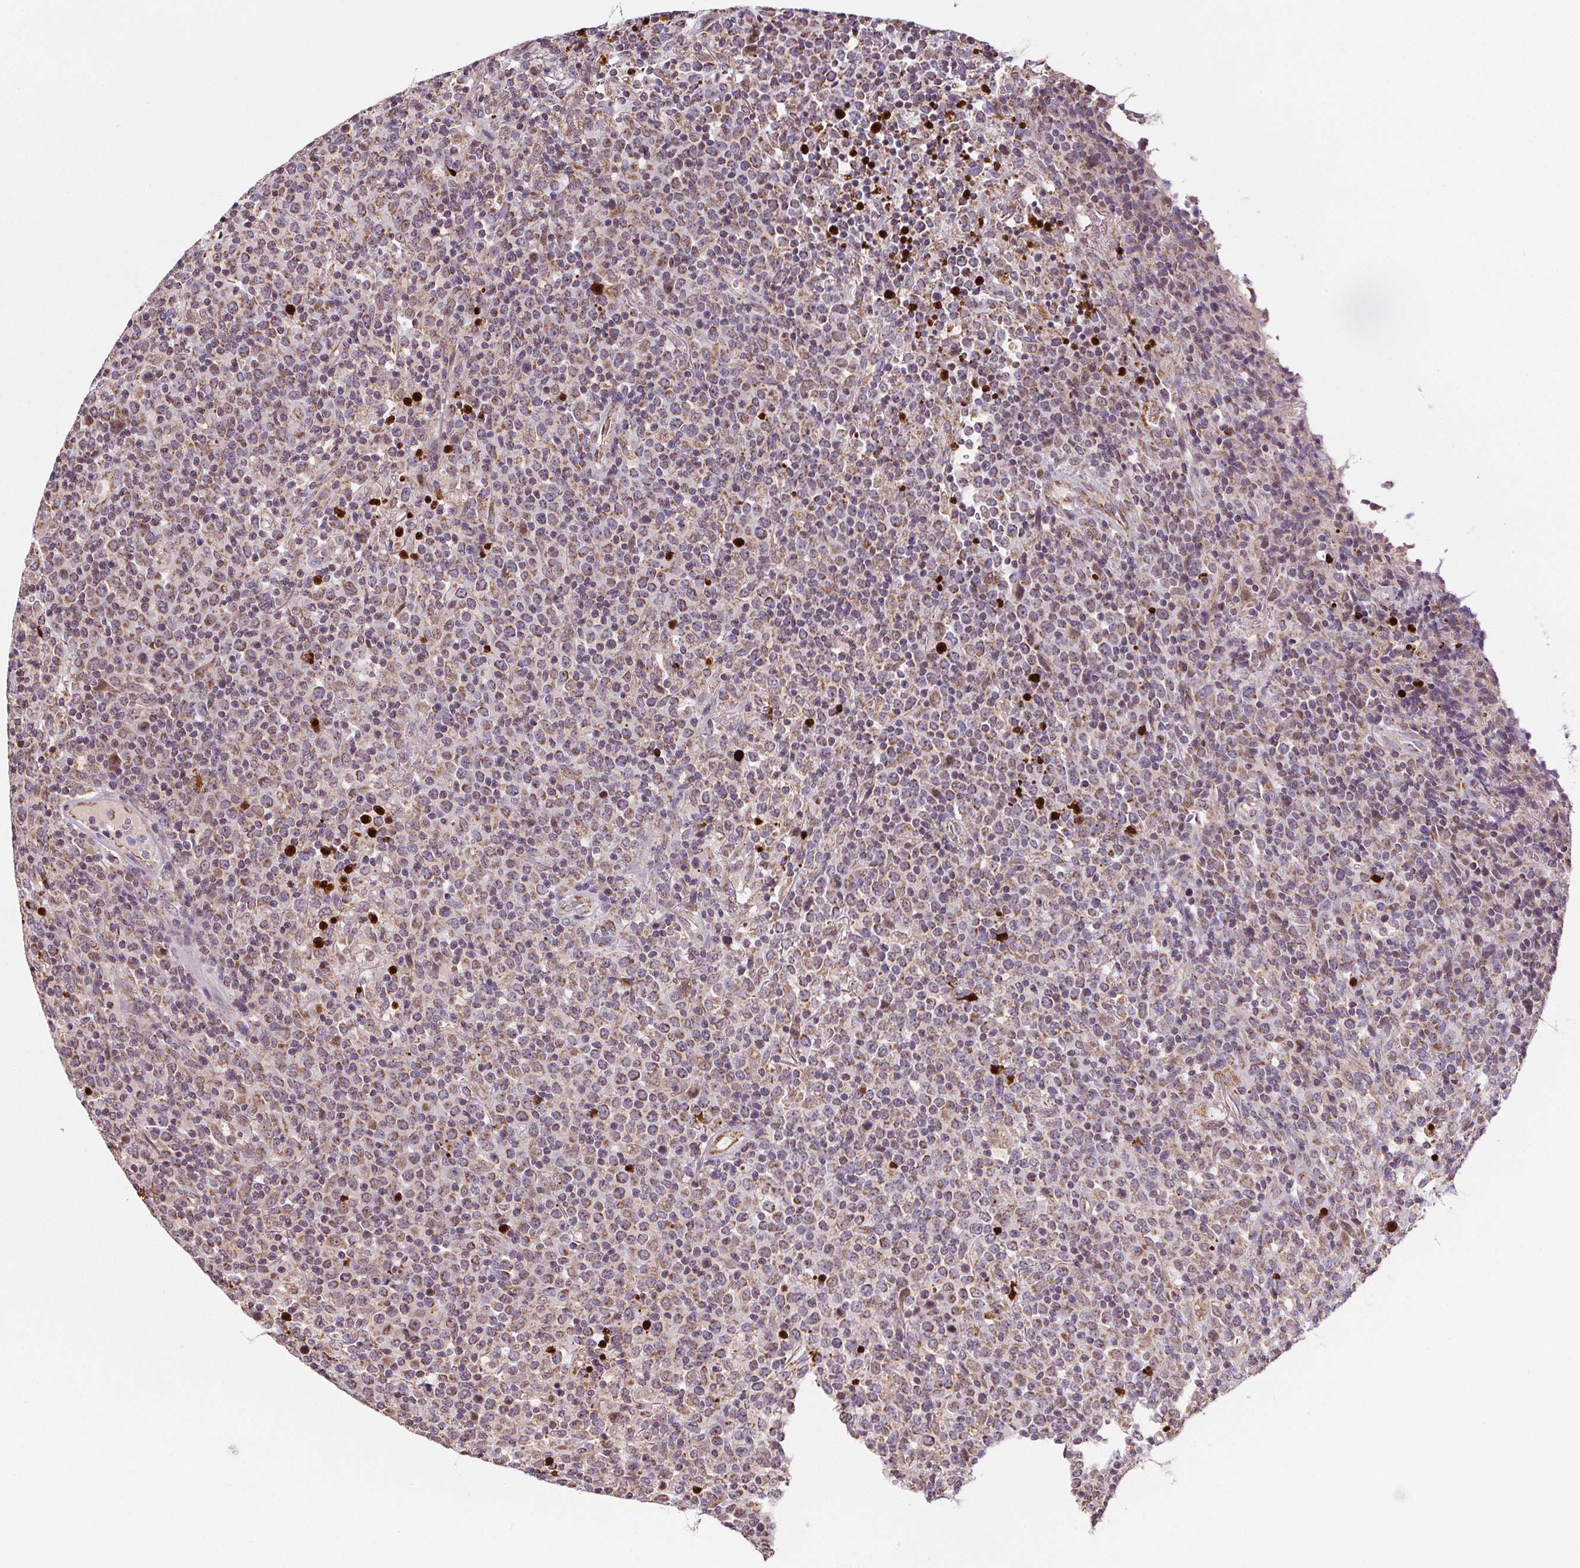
{"staining": {"intensity": "weak", "quantity": "25%-75%", "location": "cytoplasmic/membranous"}, "tissue": "lymphoma", "cell_type": "Tumor cells", "image_type": "cancer", "snomed": [{"axis": "morphology", "description": "Malignant lymphoma, non-Hodgkin's type, High grade"}, {"axis": "topography", "description": "Lung"}], "caption": "Lymphoma stained with a protein marker displays weak staining in tumor cells.", "gene": "SUCLA2", "patient": {"sex": "male", "age": 79}}